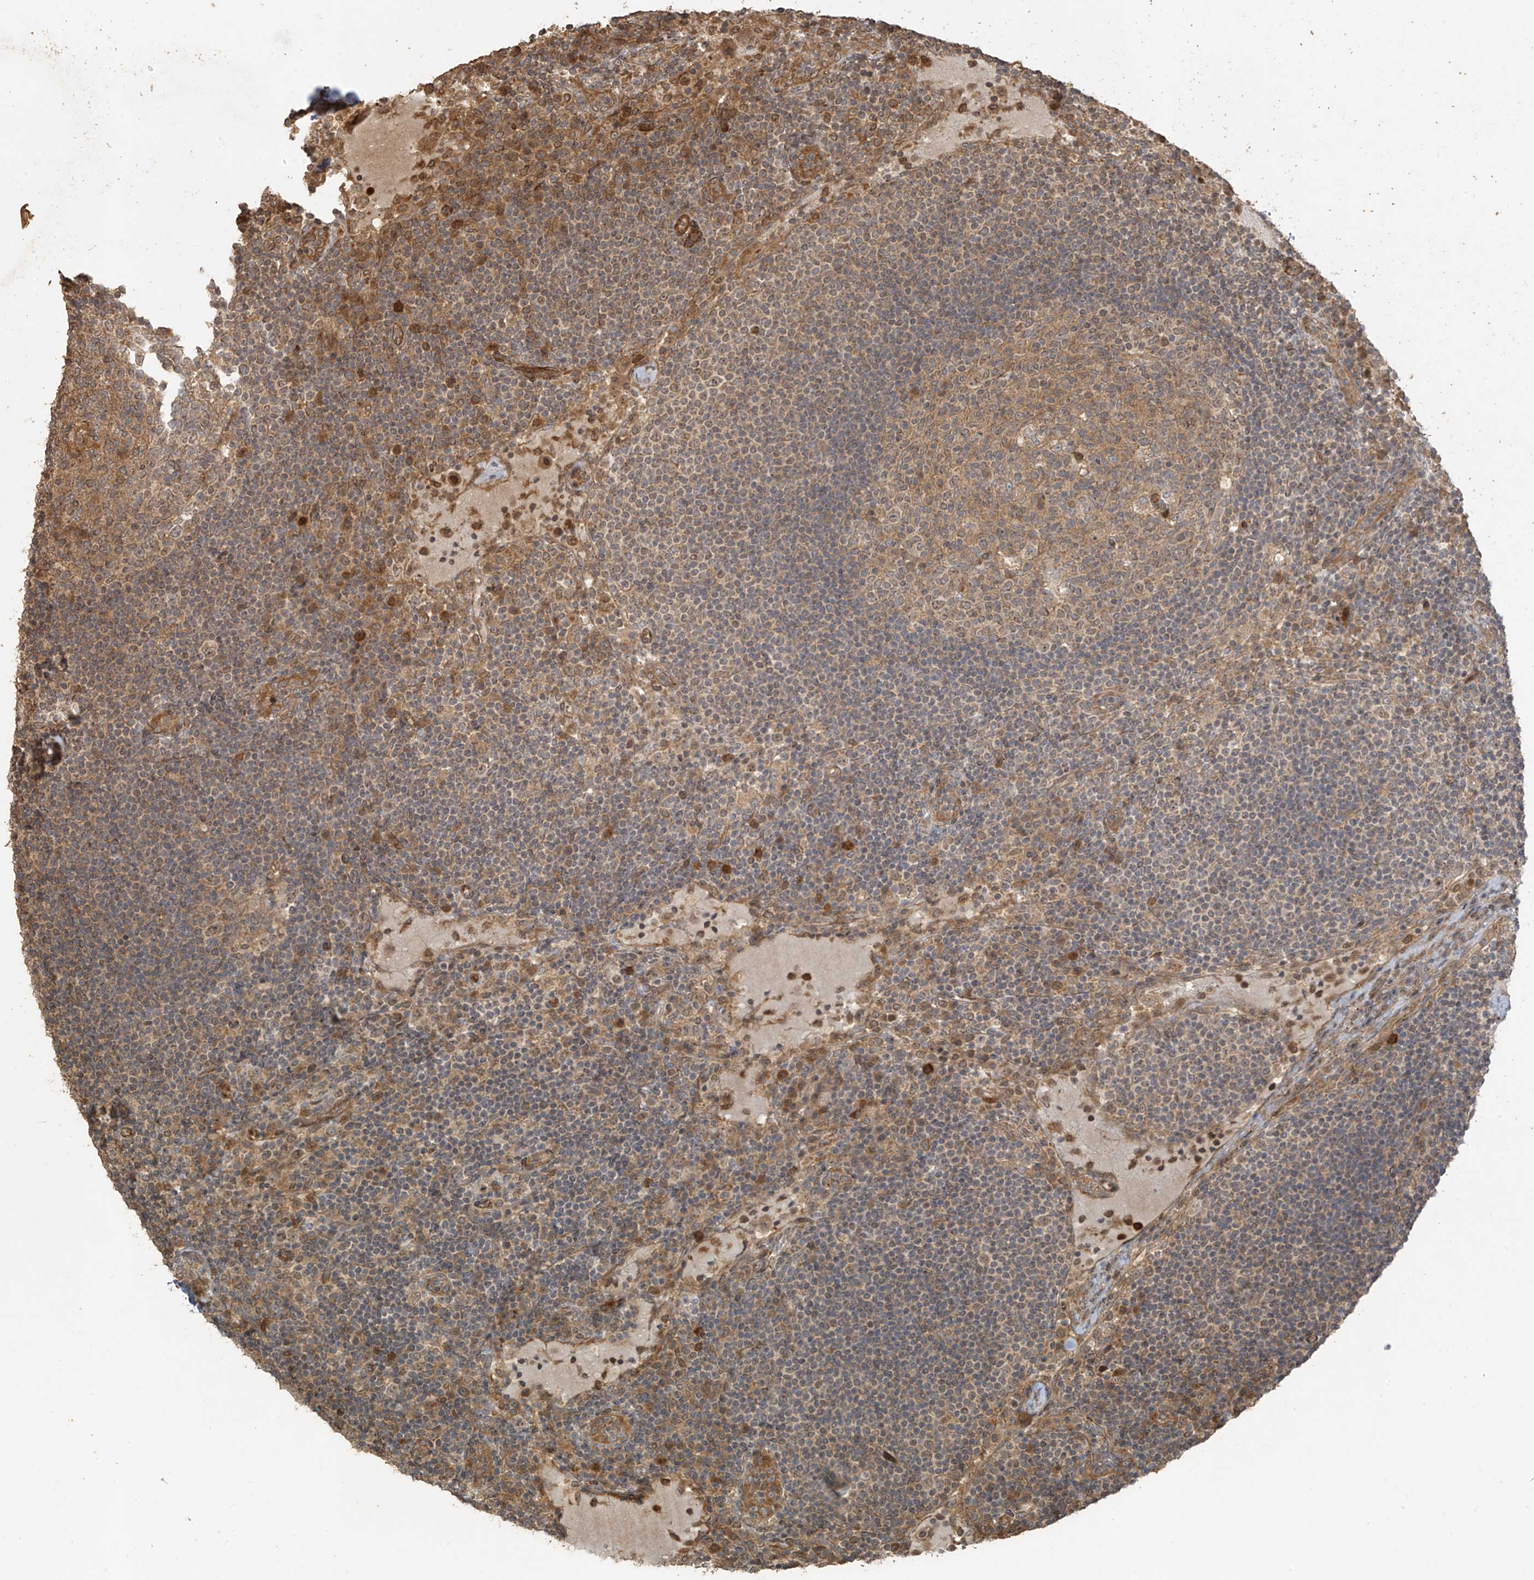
{"staining": {"intensity": "moderate", "quantity": ">75%", "location": "cytoplasmic/membranous"}, "tissue": "lymph node", "cell_type": "Germinal center cells", "image_type": "normal", "snomed": [{"axis": "morphology", "description": "Normal tissue, NOS"}, {"axis": "topography", "description": "Lymph node"}], "caption": "Immunohistochemical staining of normal human lymph node reveals medium levels of moderate cytoplasmic/membranous positivity in approximately >75% of germinal center cells. Ihc stains the protein in brown and the nuclei are stained blue.", "gene": "ZNF653", "patient": {"sex": "female", "age": 53}}